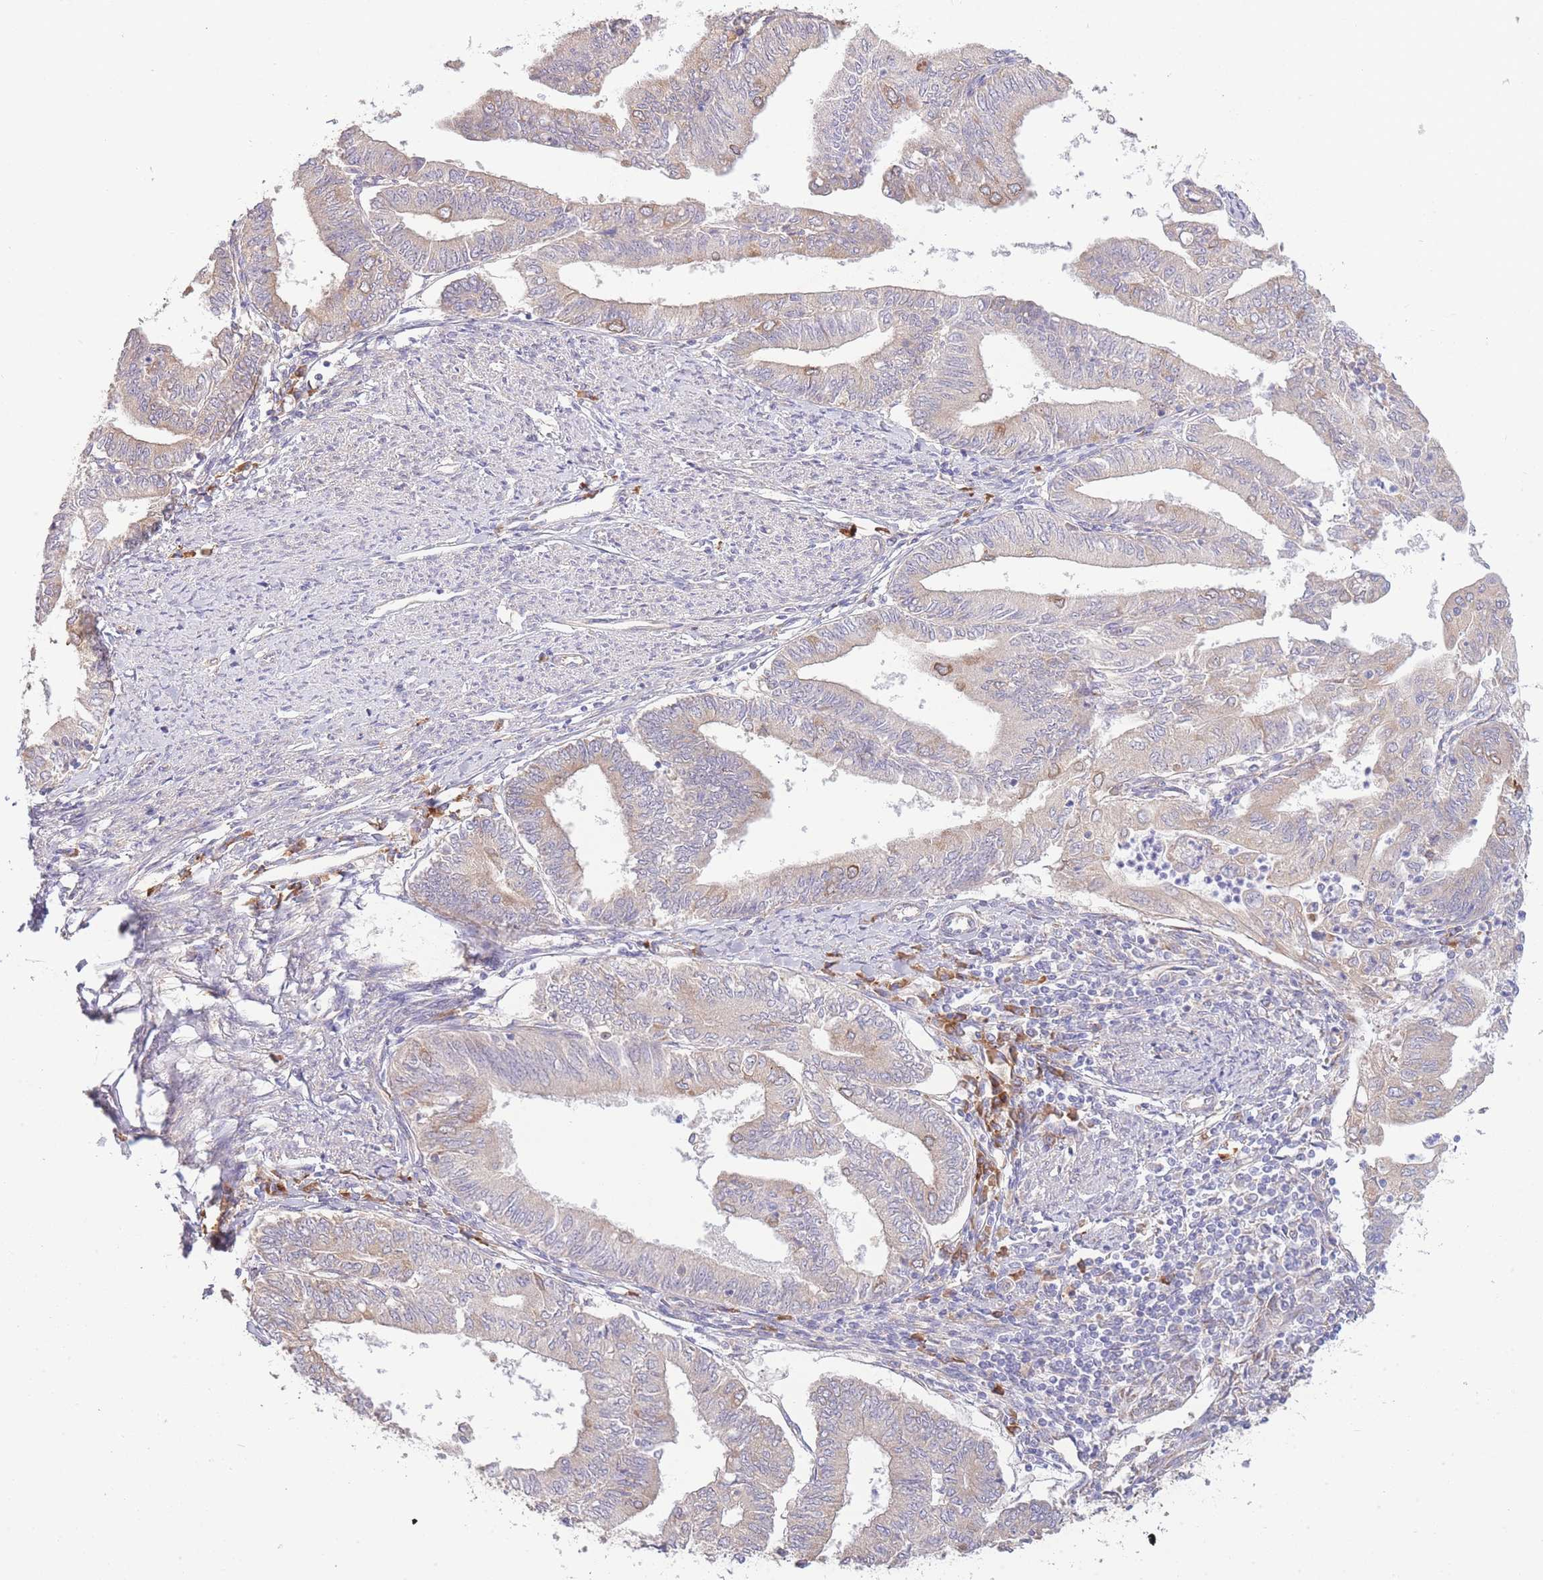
{"staining": {"intensity": "moderate", "quantity": "<25%", "location": "cytoplasmic/membranous"}, "tissue": "endometrial cancer", "cell_type": "Tumor cells", "image_type": "cancer", "snomed": [{"axis": "morphology", "description": "Adenocarcinoma, NOS"}, {"axis": "topography", "description": "Endometrium"}], "caption": "Tumor cells demonstrate low levels of moderate cytoplasmic/membranous expression in about <25% of cells in endometrial adenocarcinoma.", "gene": "BEX1", "patient": {"sex": "female", "age": 66}}